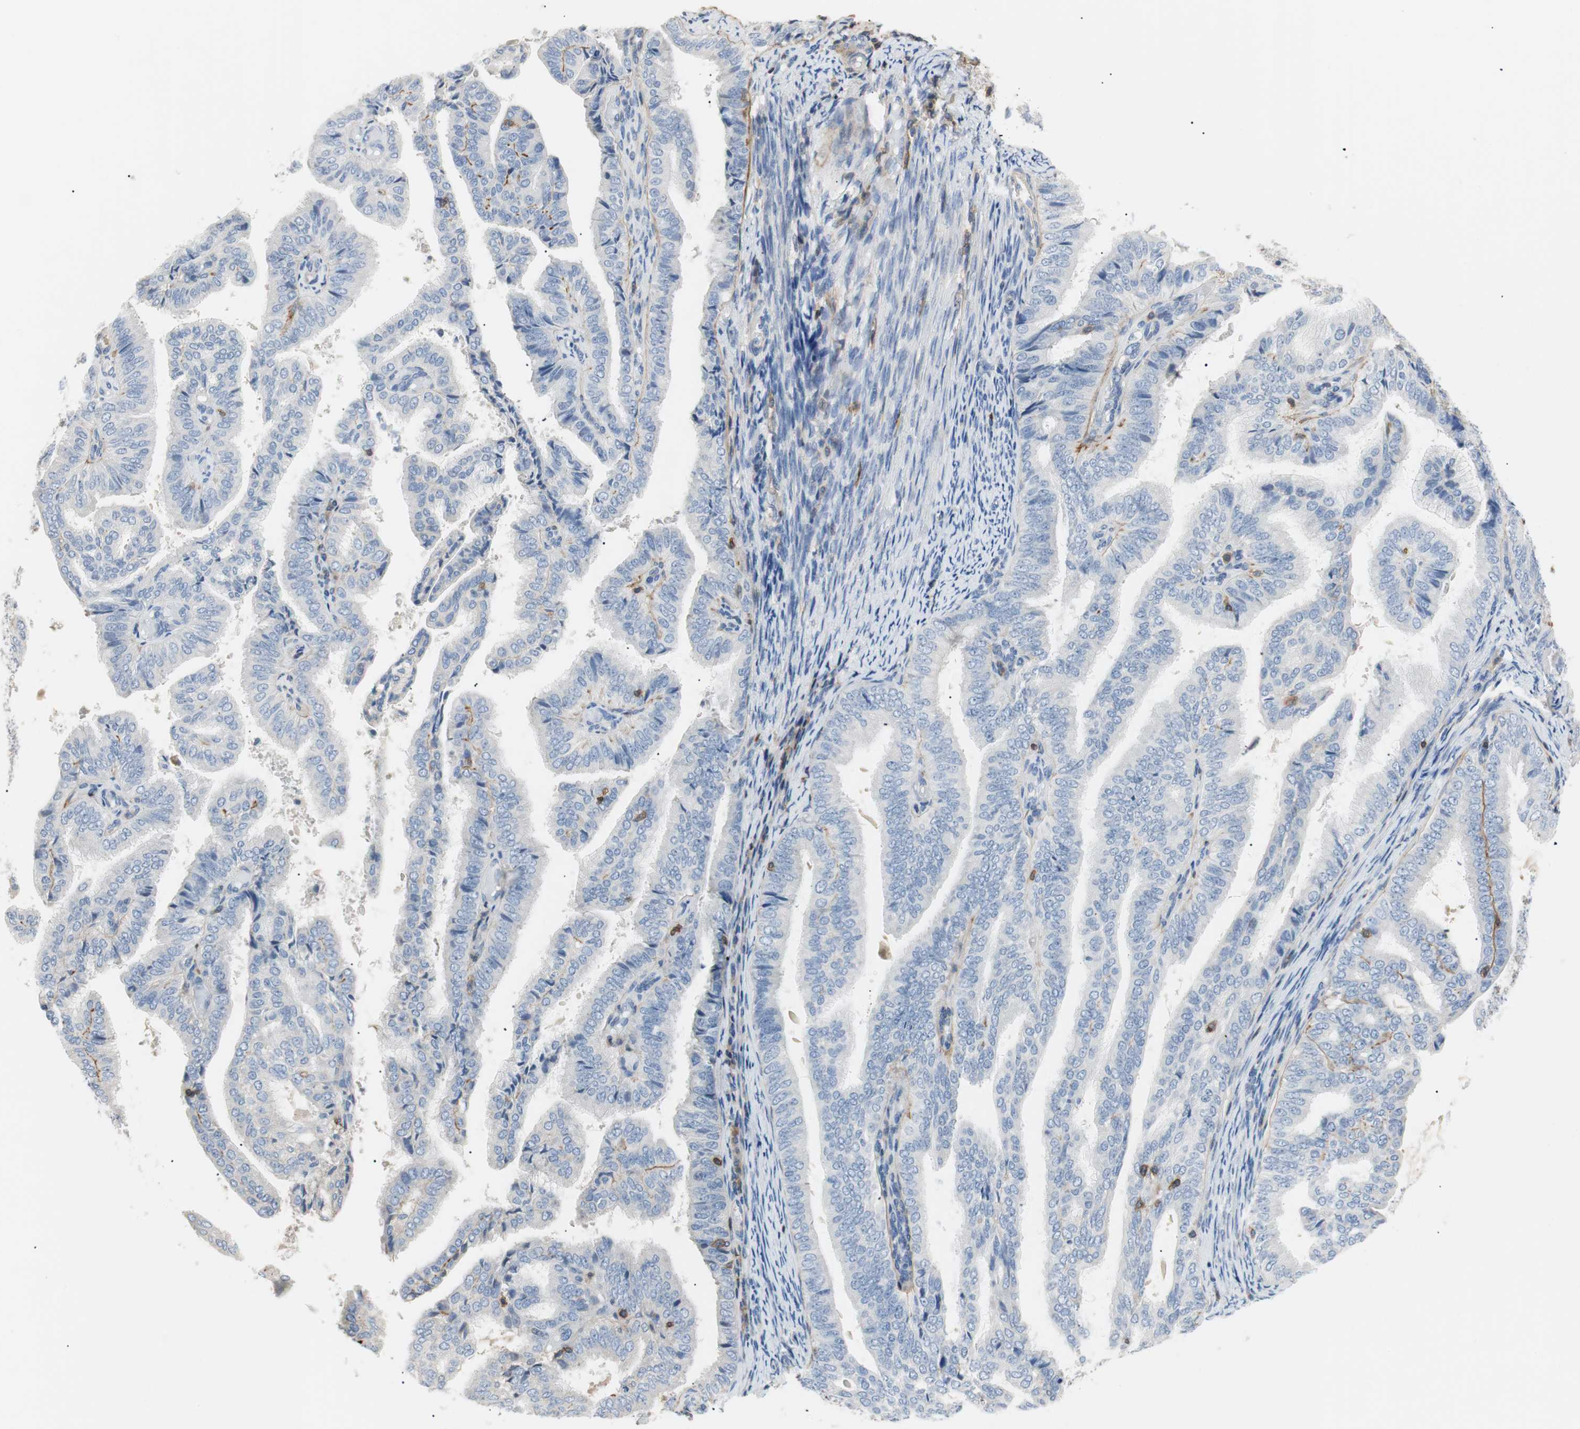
{"staining": {"intensity": "negative", "quantity": "none", "location": "none"}, "tissue": "endometrial cancer", "cell_type": "Tumor cells", "image_type": "cancer", "snomed": [{"axis": "morphology", "description": "Adenocarcinoma, NOS"}, {"axis": "topography", "description": "Endometrium"}], "caption": "Immunohistochemistry (IHC) of endometrial adenocarcinoma demonstrates no positivity in tumor cells.", "gene": "TNFRSF18", "patient": {"sex": "female", "age": 58}}